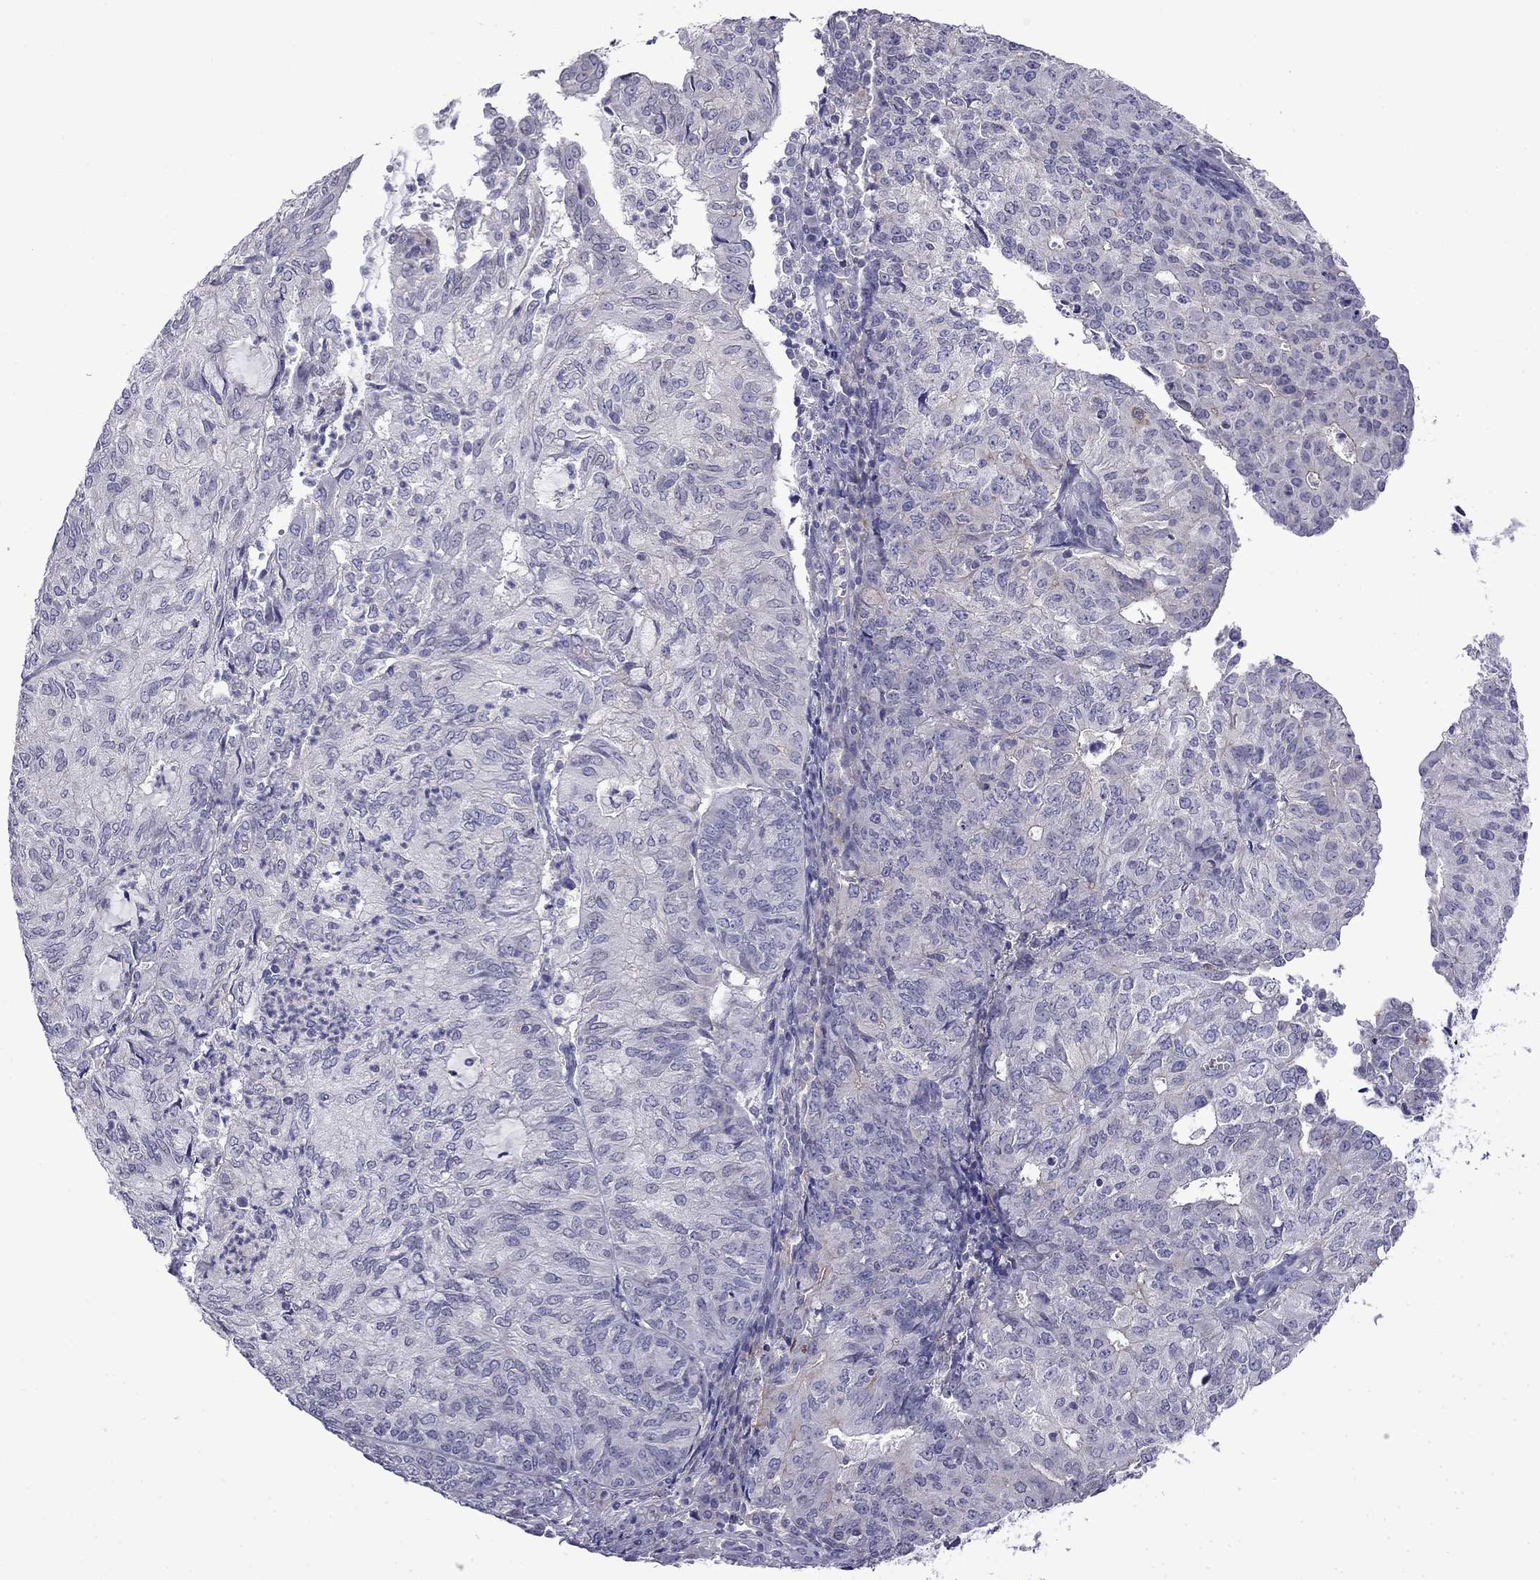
{"staining": {"intensity": "negative", "quantity": "none", "location": "none"}, "tissue": "endometrial cancer", "cell_type": "Tumor cells", "image_type": "cancer", "snomed": [{"axis": "morphology", "description": "Adenocarcinoma, NOS"}, {"axis": "topography", "description": "Endometrium"}], "caption": "Immunohistochemistry (IHC) histopathology image of human endometrial cancer (adenocarcinoma) stained for a protein (brown), which demonstrates no staining in tumor cells.", "gene": "PRR18", "patient": {"sex": "female", "age": 82}}